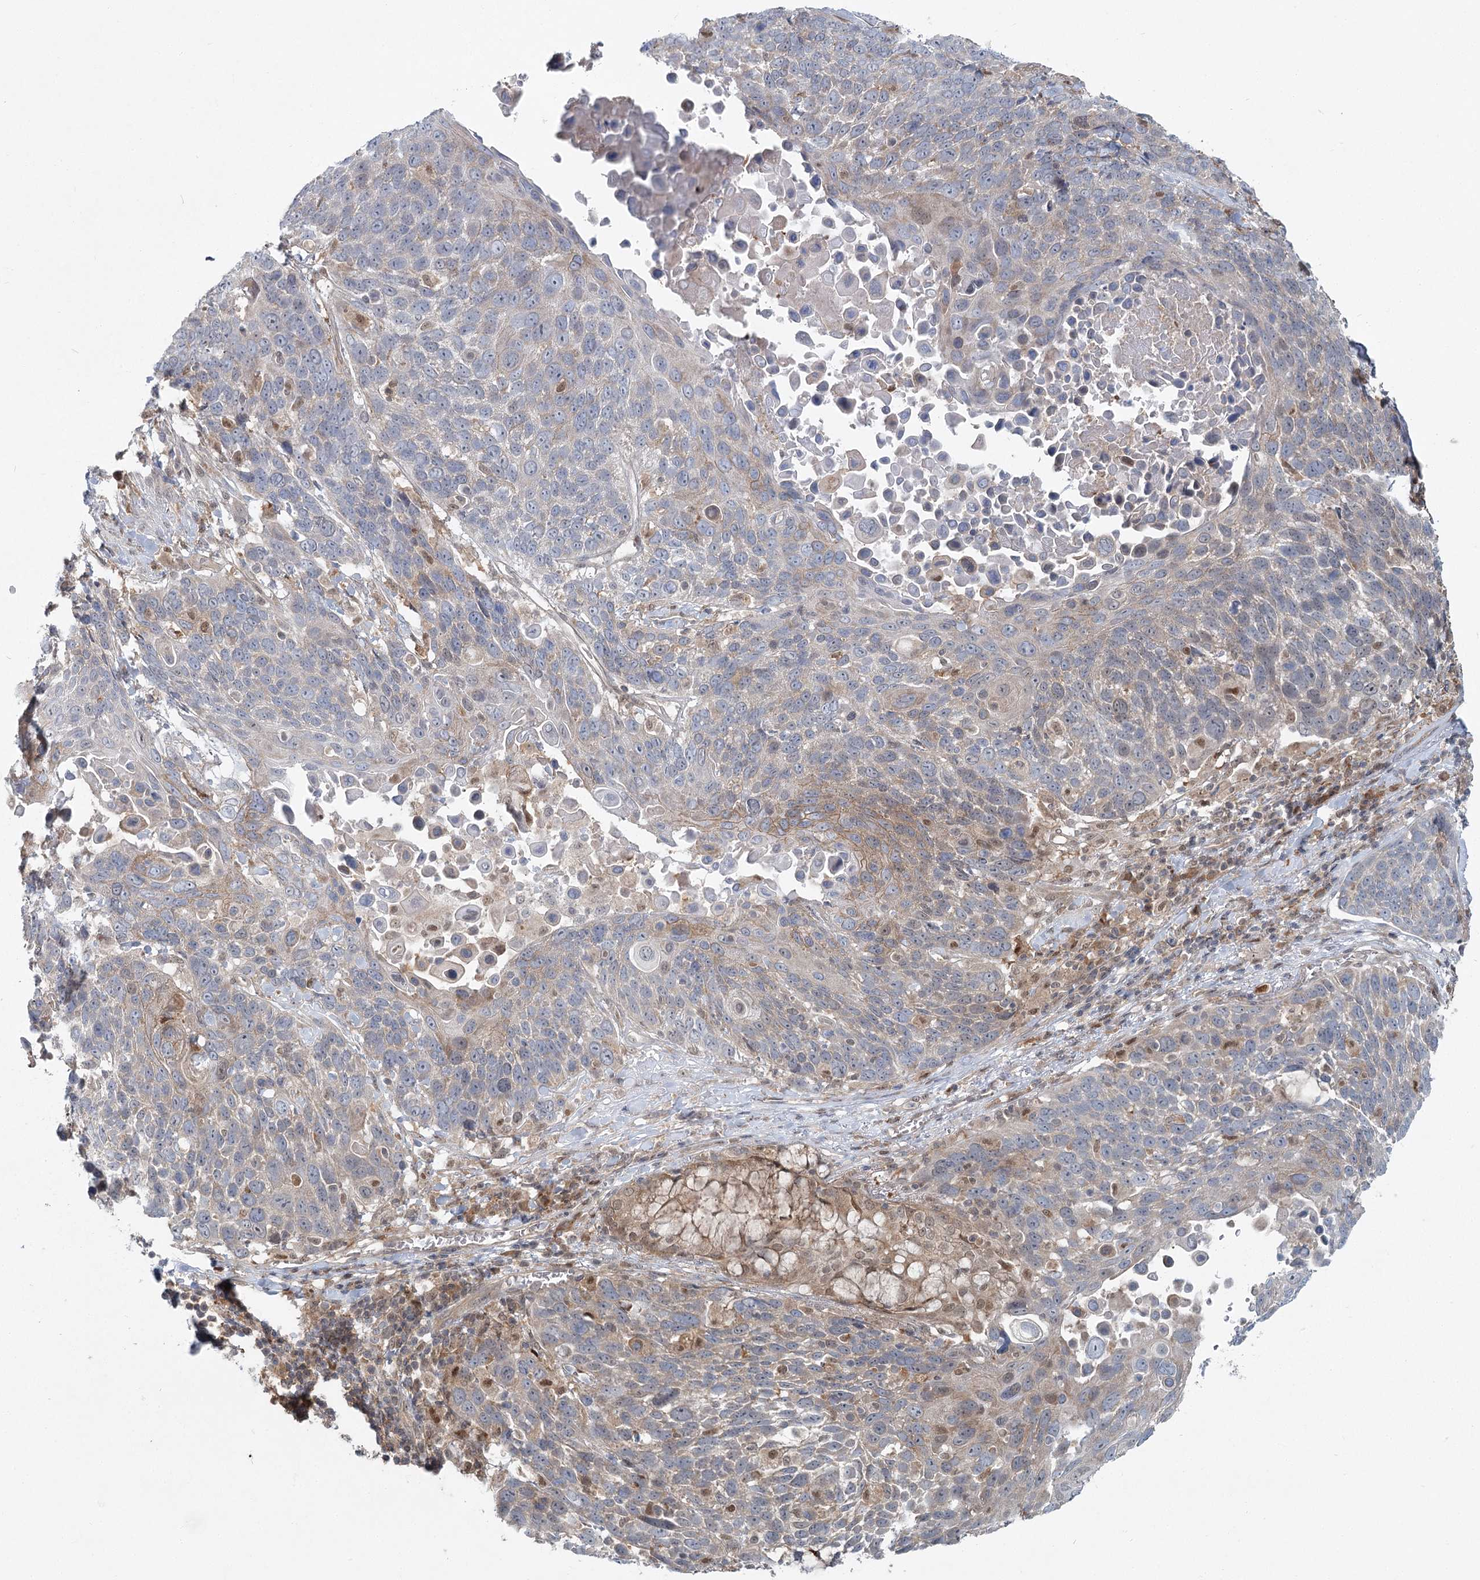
{"staining": {"intensity": "weak", "quantity": "<25%", "location": "cytoplasmic/membranous"}, "tissue": "lung cancer", "cell_type": "Tumor cells", "image_type": "cancer", "snomed": [{"axis": "morphology", "description": "Squamous cell carcinoma, NOS"}, {"axis": "topography", "description": "Lung"}], "caption": "An immunohistochemistry photomicrograph of lung cancer is shown. There is no staining in tumor cells of lung cancer.", "gene": "THNSL1", "patient": {"sex": "male", "age": 66}}